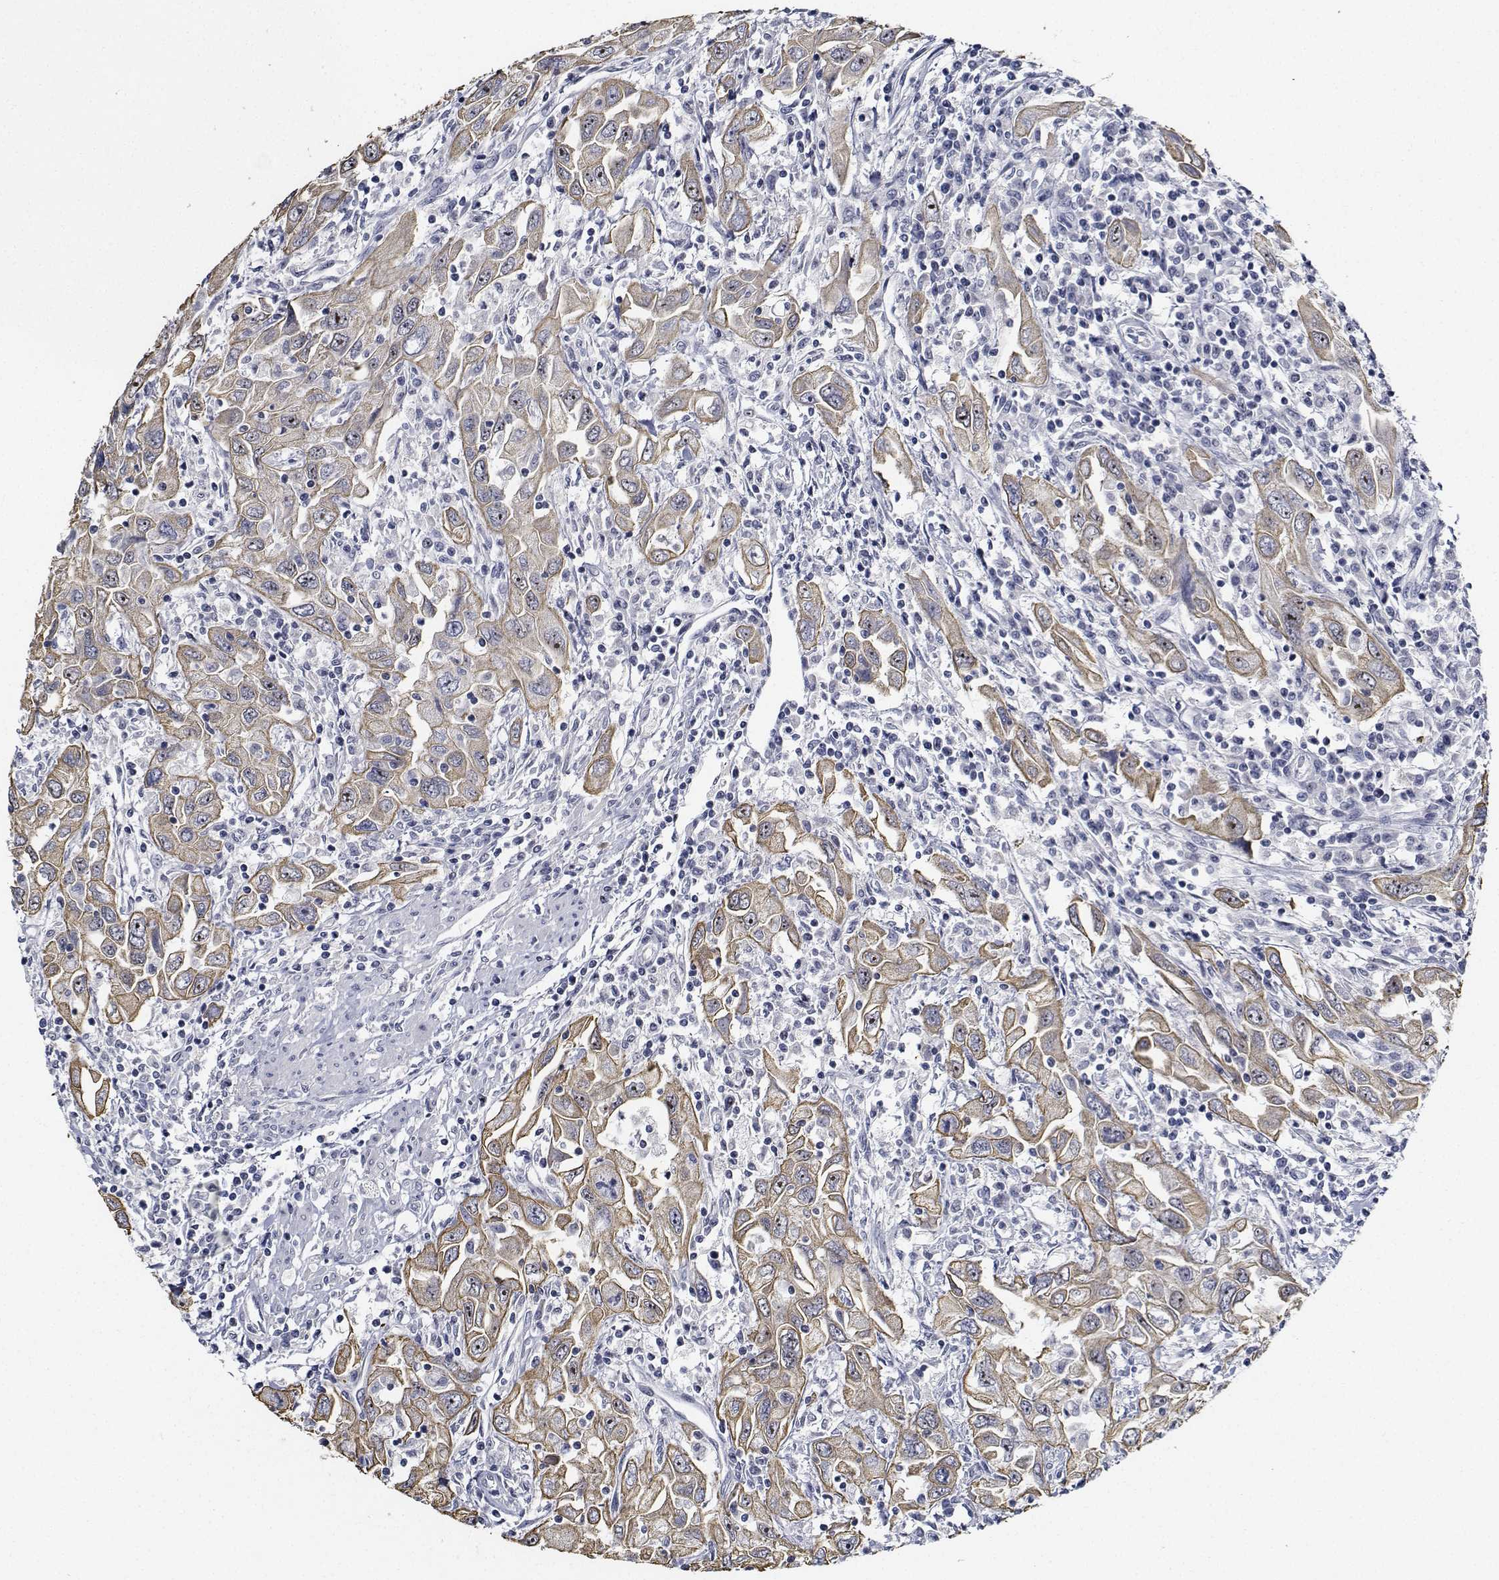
{"staining": {"intensity": "weak", "quantity": ">75%", "location": "cytoplasmic/membranous"}, "tissue": "urothelial cancer", "cell_type": "Tumor cells", "image_type": "cancer", "snomed": [{"axis": "morphology", "description": "Urothelial carcinoma, High grade"}, {"axis": "topography", "description": "Urinary bladder"}], "caption": "High-grade urothelial carcinoma was stained to show a protein in brown. There is low levels of weak cytoplasmic/membranous staining in about >75% of tumor cells.", "gene": "NVL", "patient": {"sex": "male", "age": 76}}